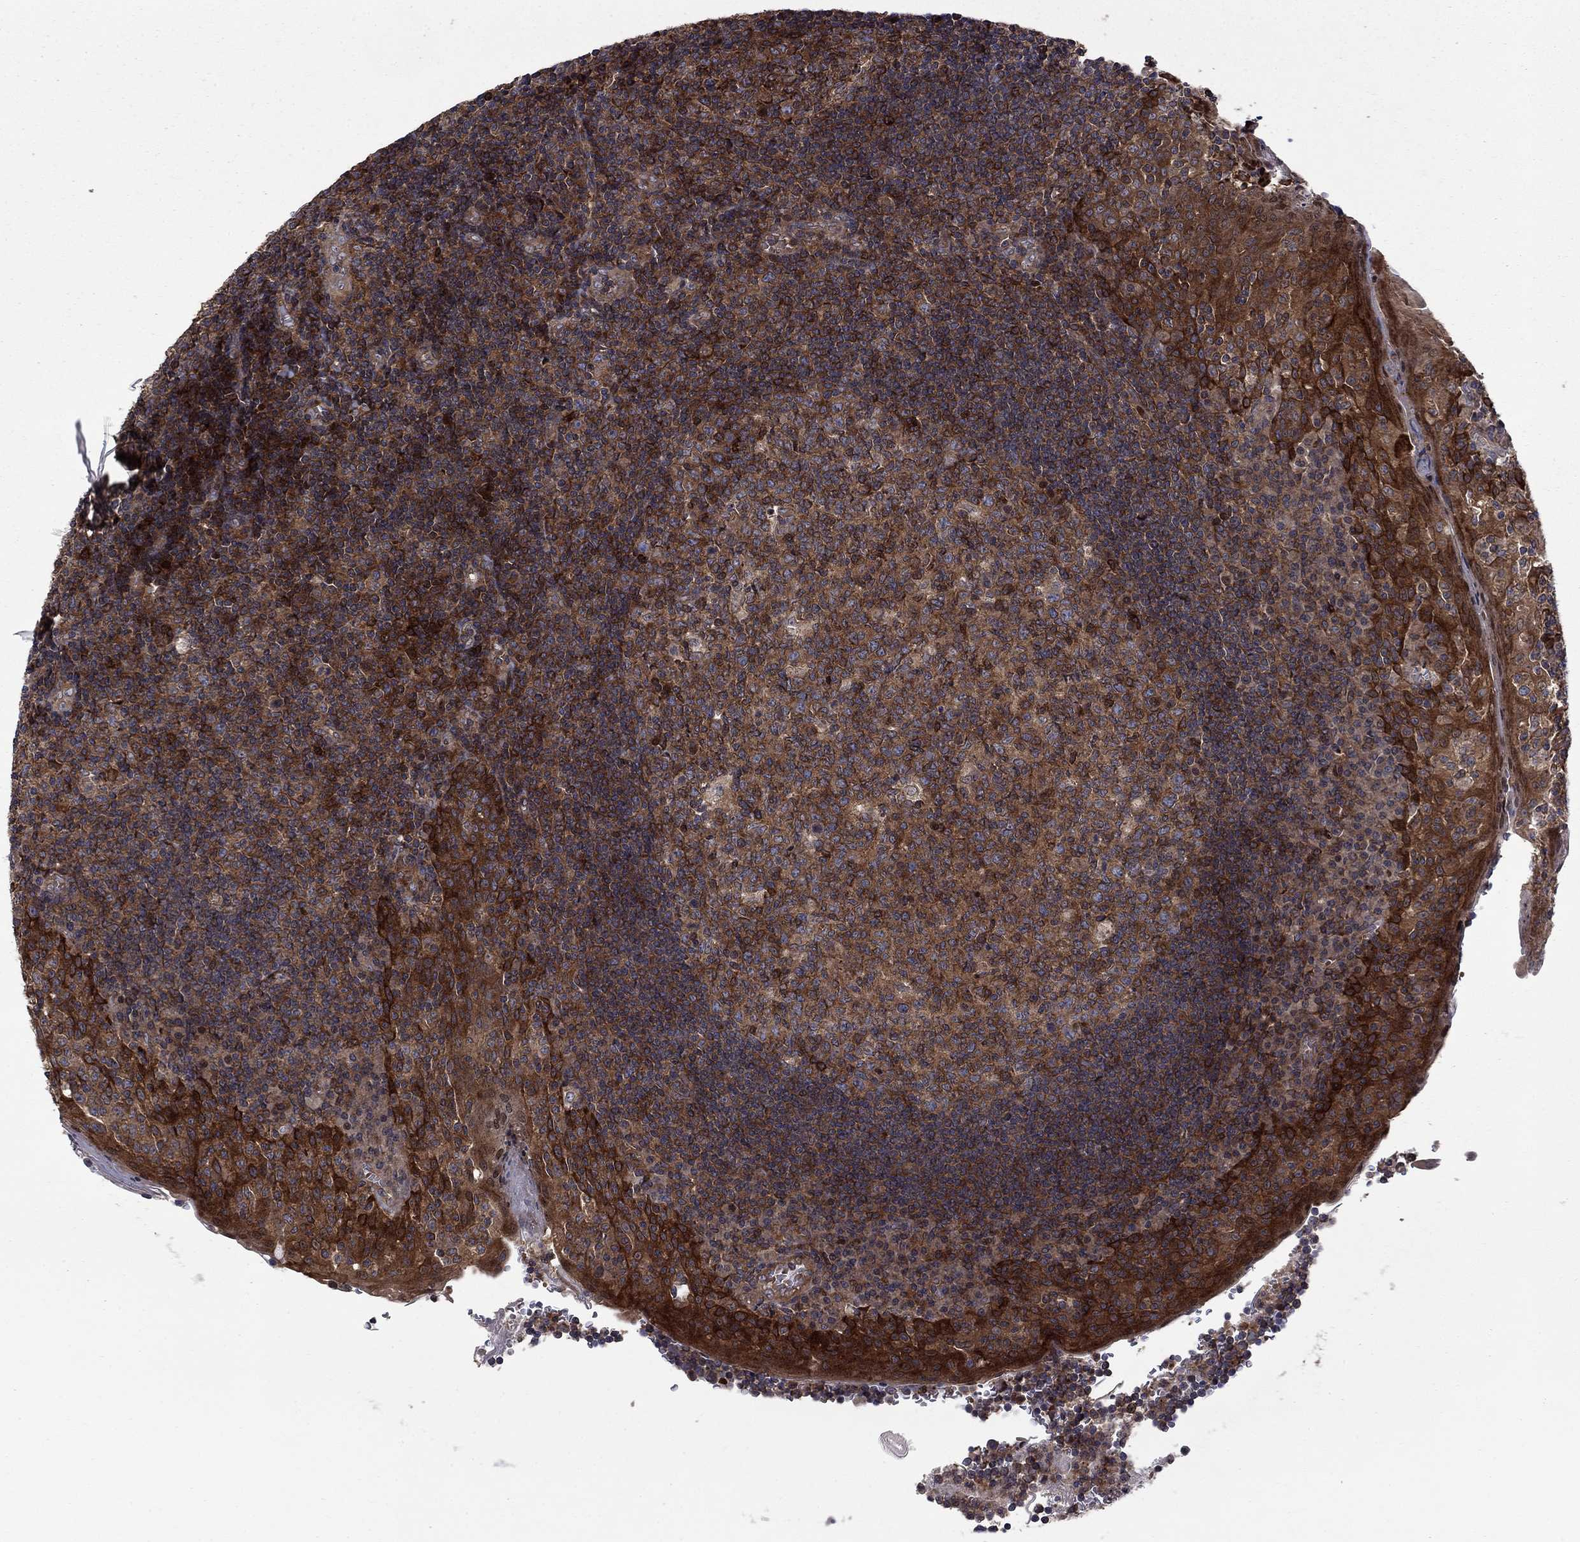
{"staining": {"intensity": "moderate", "quantity": "25%-75%", "location": "cytoplasmic/membranous"}, "tissue": "tonsil", "cell_type": "Germinal center cells", "image_type": "normal", "snomed": [{"axis": "morphology", "description": "Normal tissue, NOS"}, {"axis": "topography", "description": "Tonsil"}], "caption": "DAB immunohistochemical staining of unremarkable tonsil demonstrates moderate cytoplasmic/membranous protein staining in approximately 25%-75% of germinal center cells. The staining was performed using DAB, with brown indicating positive protein expression. Nuclei are stained blue with hematoxylin.", "gene": "HDAC4", "patient": {"sex": "female", "age": 13}}